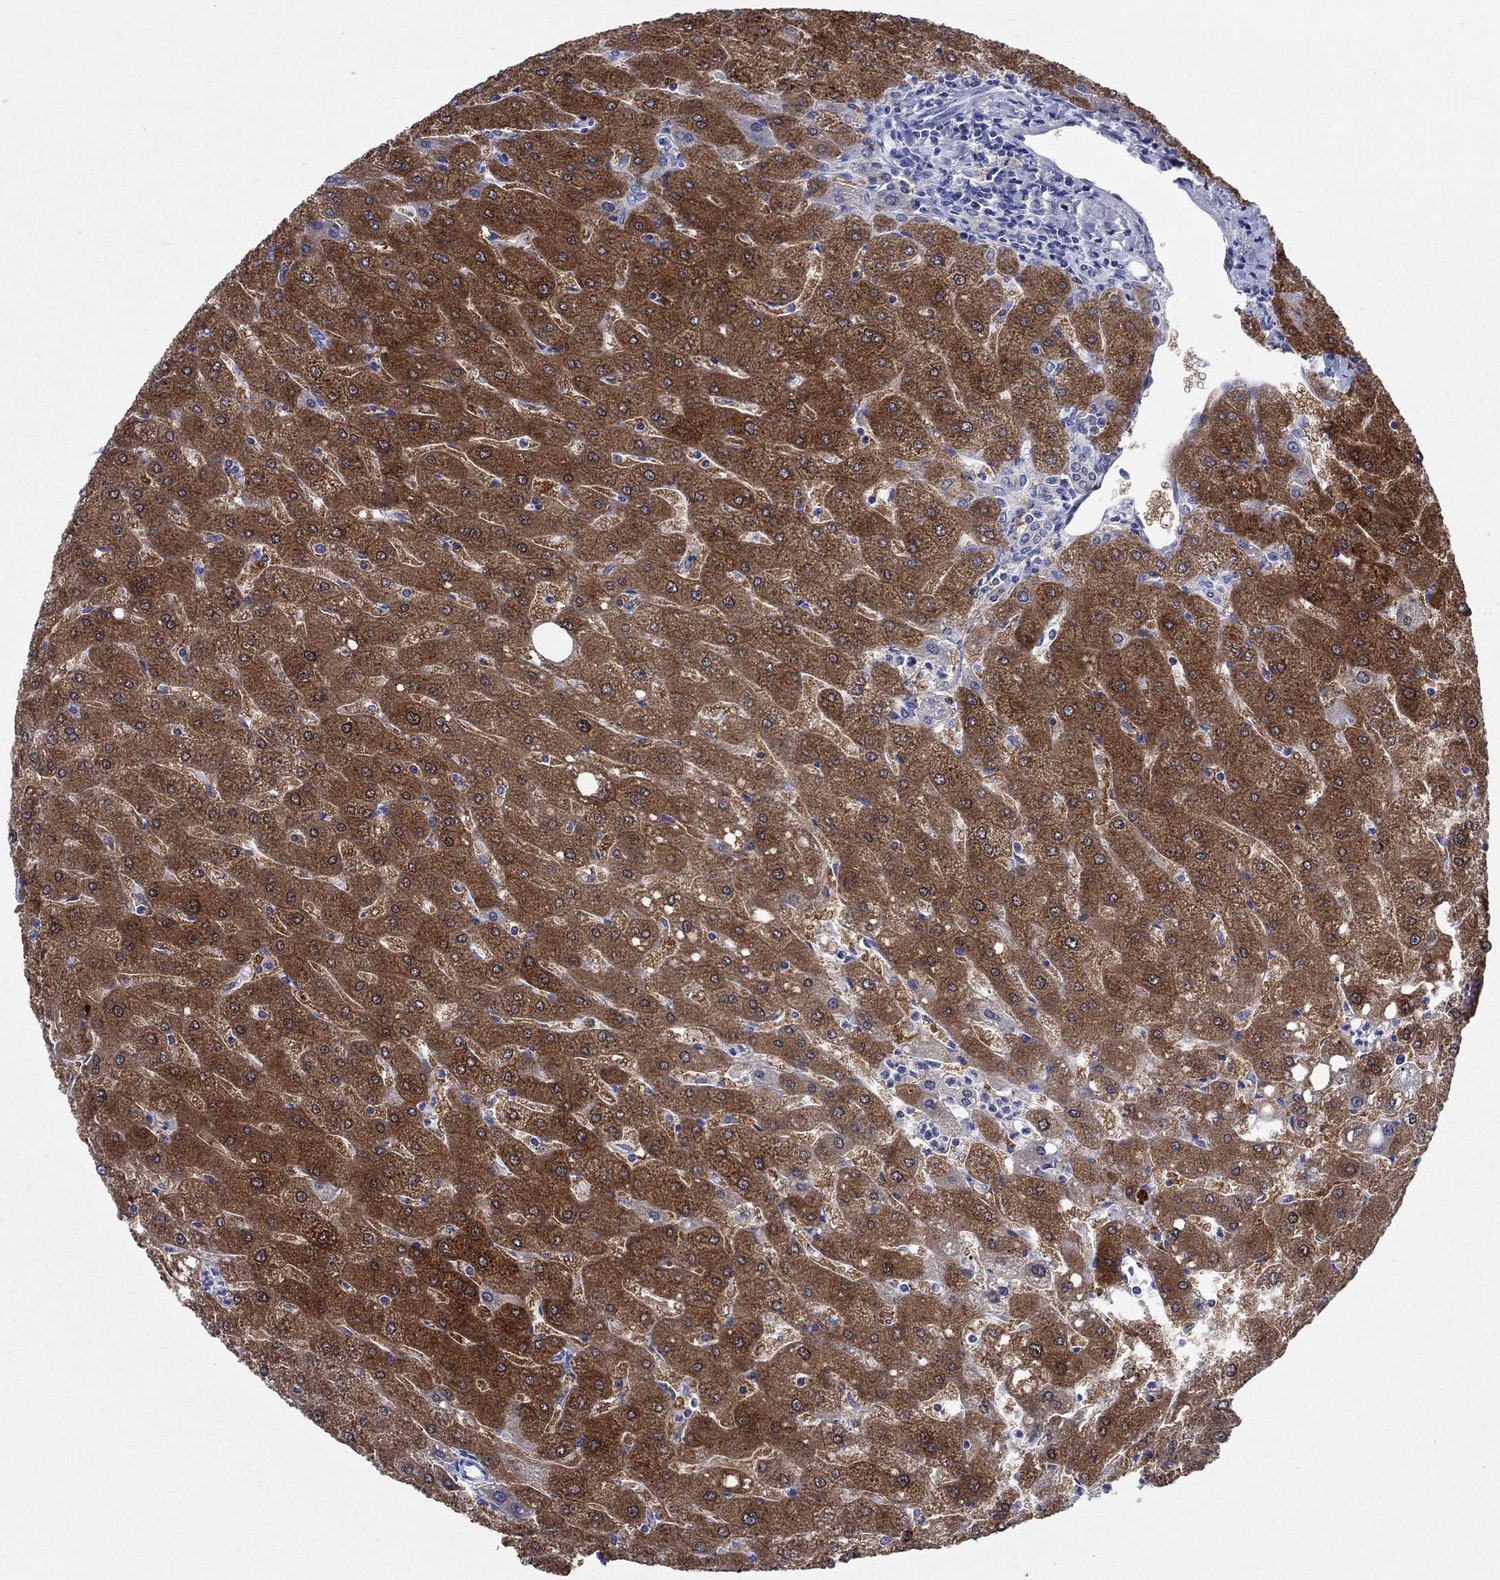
{"staining": {"intensity": "negative", "quantity": "none", "location": "none"}, "tissue": "liver", "cell_type": "Cholangiocytes", "image_type": "normal", "snomed": [{"axis": "morphology", "description": "Normal tissue, NOS"}, {"axis": "topography", "description": "Liver"}], "caption": "DAB immunohistochemical staining of normal liver demonstrates no significant positivity in cholangiocytes.", "gene": "SULT2B1", "patient": {"sex": "male", "age": 67}}